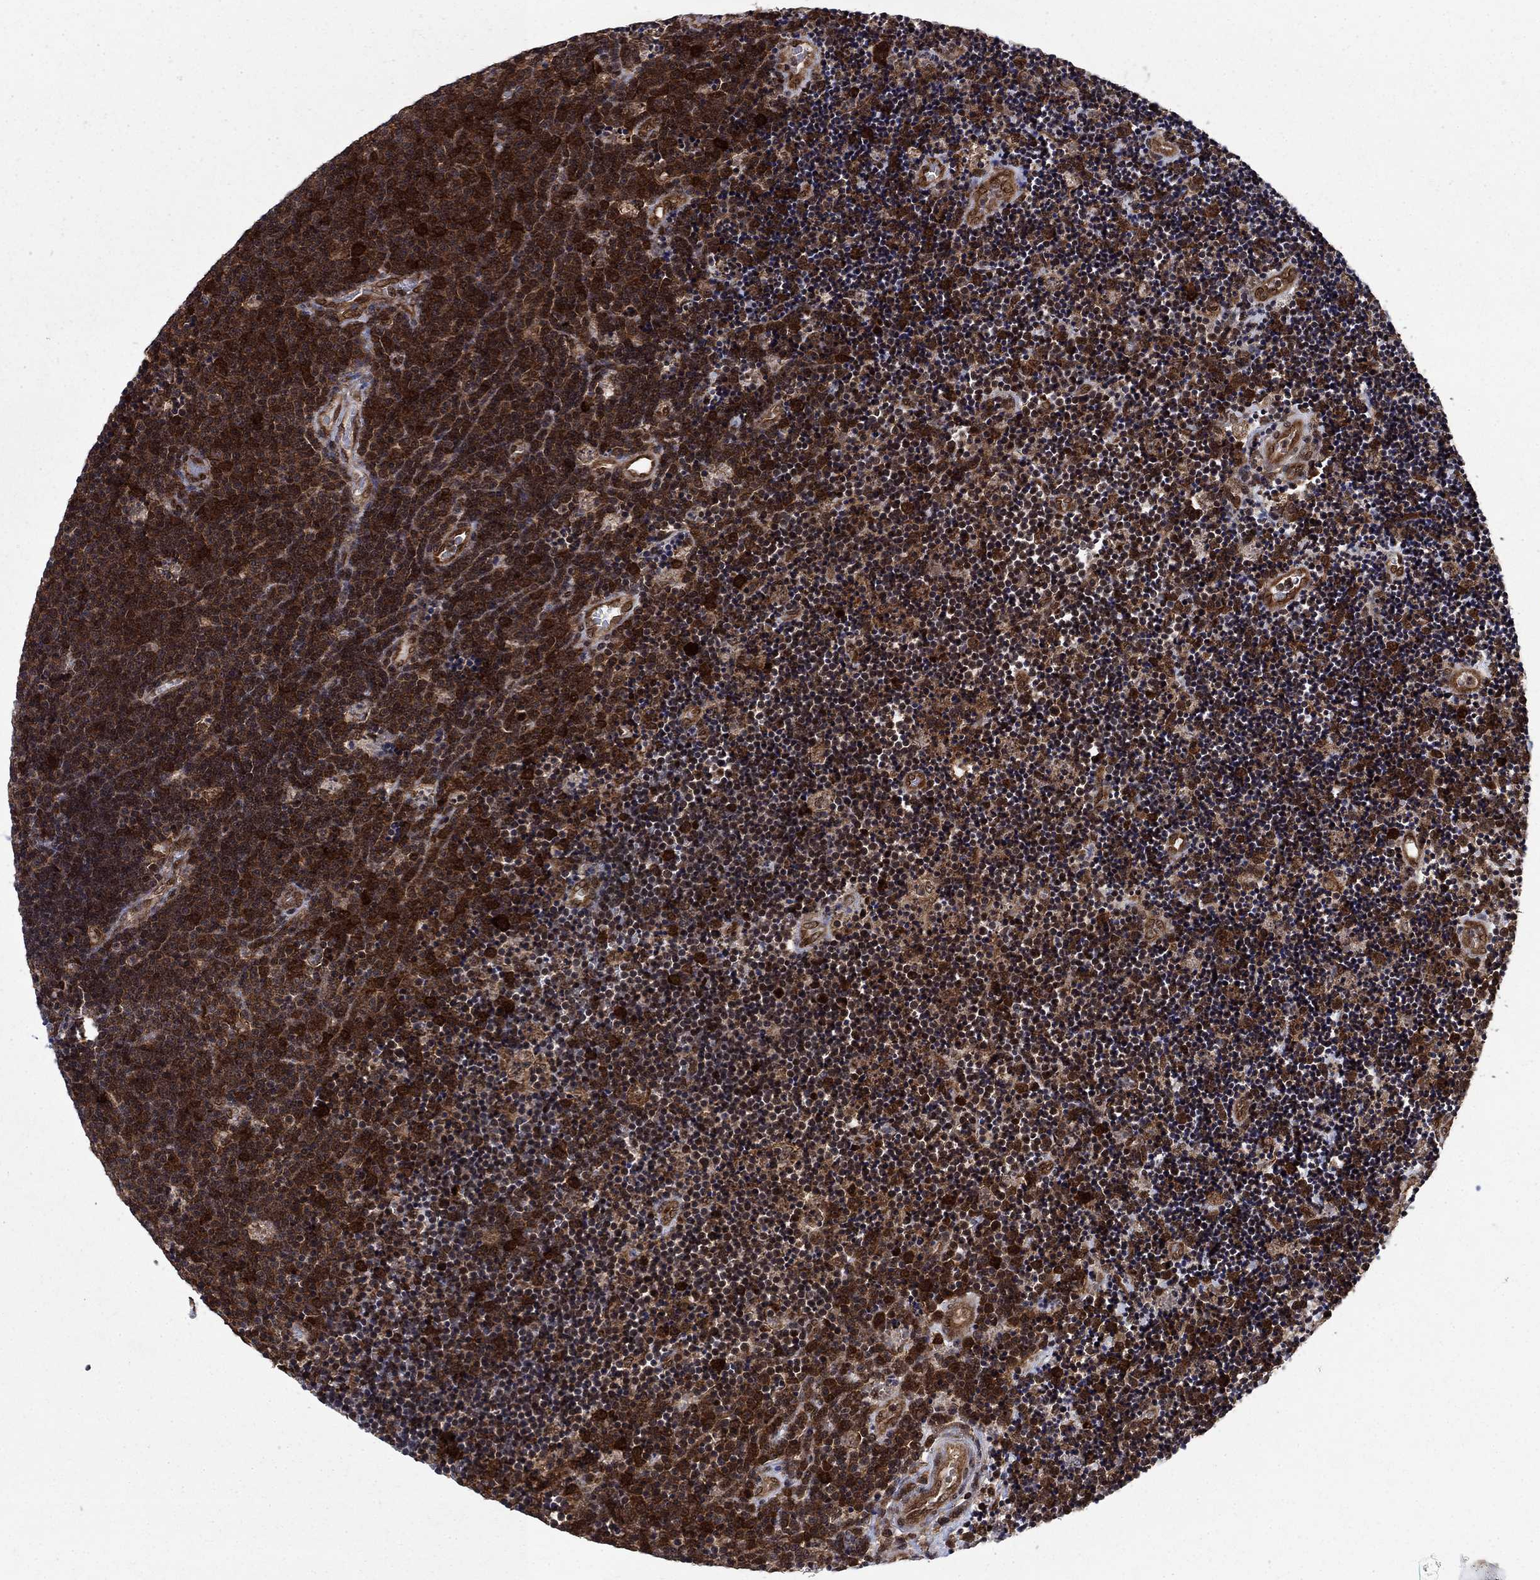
{"staining": {"intensity": "moderate", "quantity": "25%-75%", "location": "cytoplasmic/membranous"}, "tissue": "lymphoma", "cell_type": "Tumor cells", "image_type": "cancer", "snomed": [{"axis": "morphology", "description": "Malignant lymphoma, non-Hodgkin's type, Low grade"}, {"axis": "topography", "description": "Brain"}], "caption": "Low-grade malignant lymphoma, non-Hodgkin's type stained for a protein (brown) shows moderate cytoplasmic/membranous positive expression in approximately 25%-75% of tumor cells.", "gene": "DNAJA1", "patient": {"sex": "female", "age": 66}}